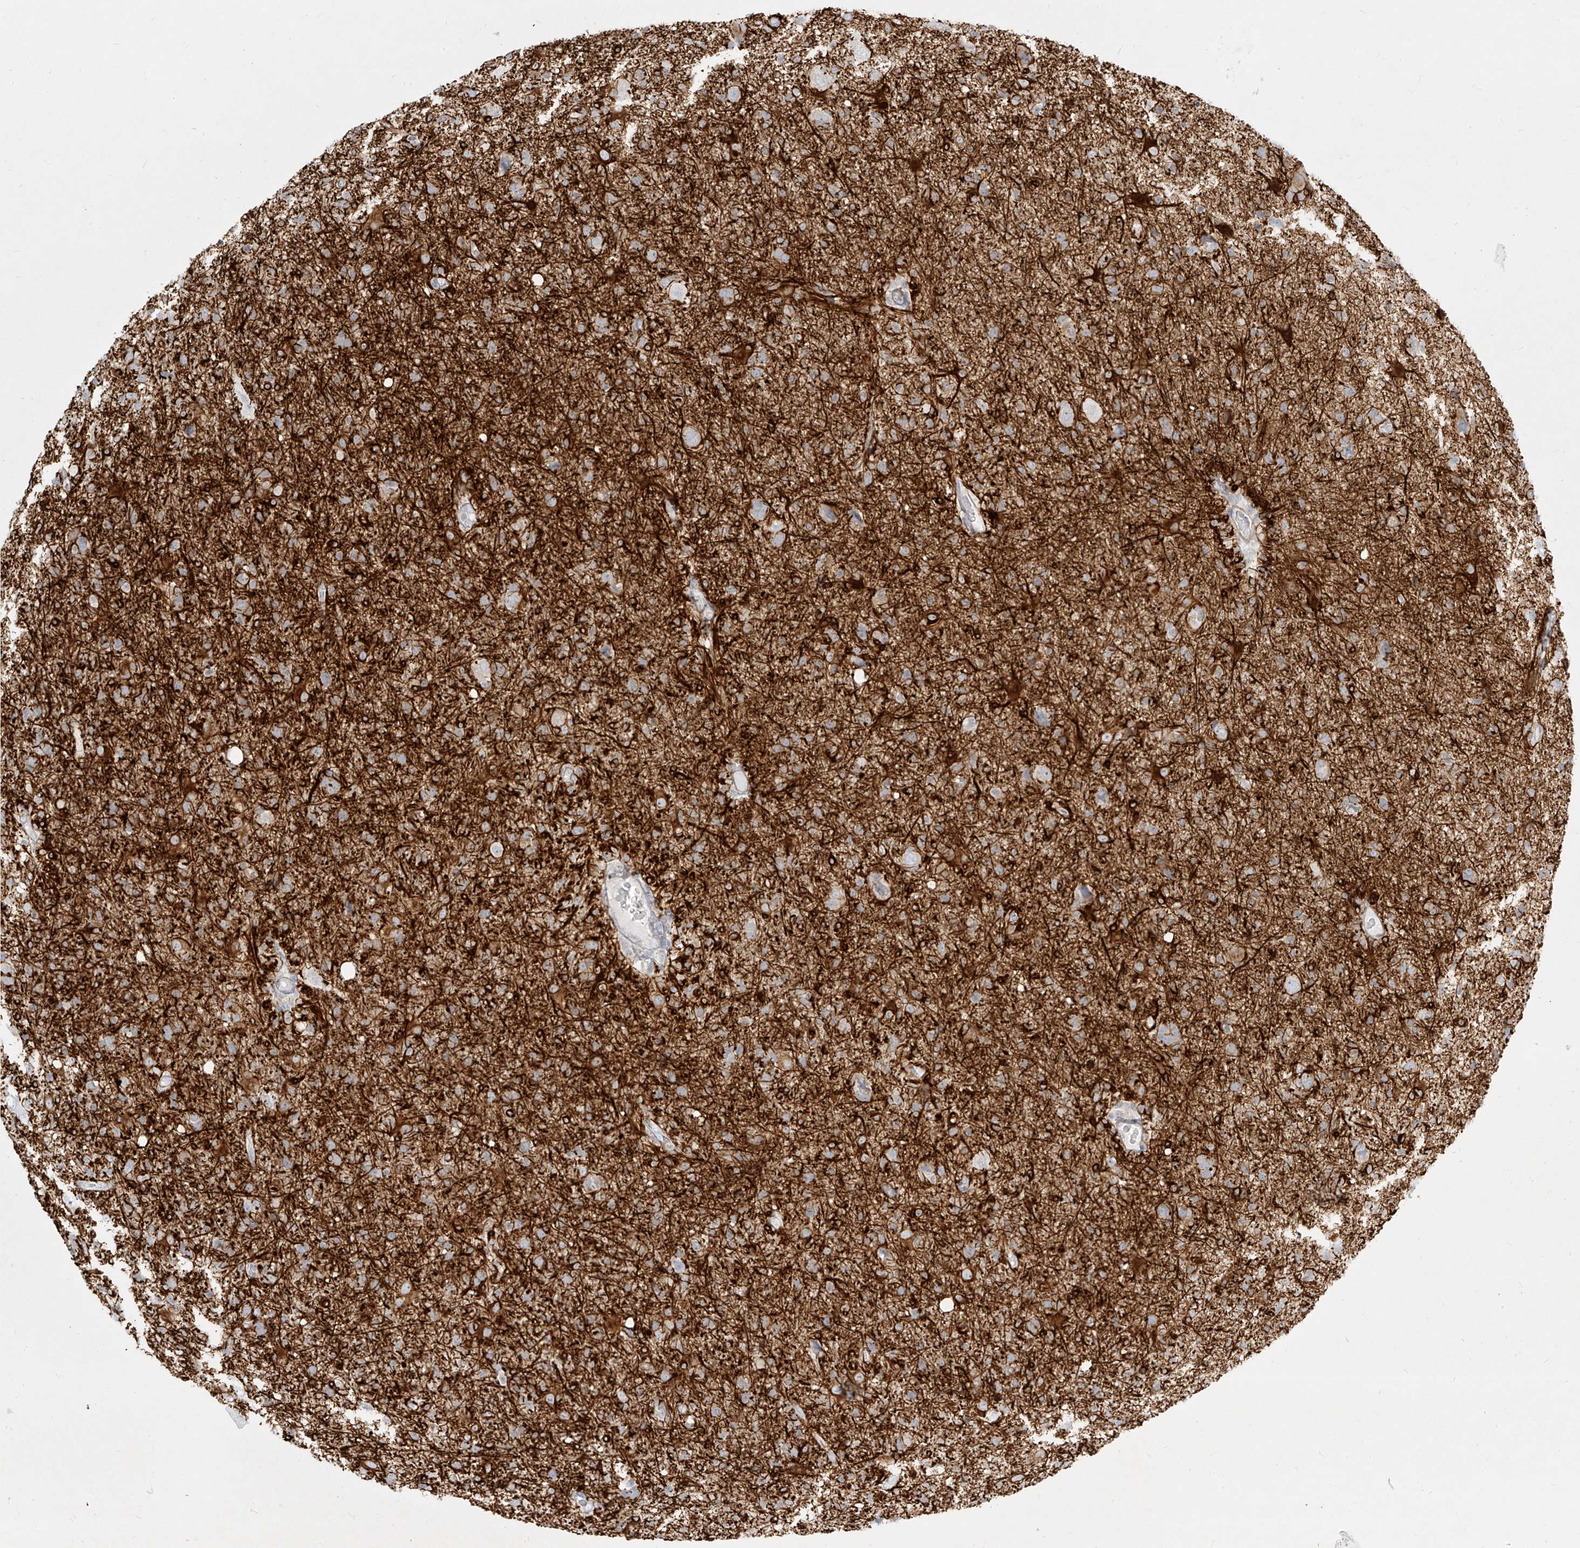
{"staining": {"intensity": "negative", "quantity": "none", "location": "none"}, "tissue": "glioma", "cell_type": "Tumor cells", "image_type": "cancer", "snomed": [{"axis": "morphology", "description": "Glioma, malignant, High grade"}, {"axis": "topography", "description": "Brain"}], "caption": "Immunohistochemistry micrograph of high-grade glioma (malignant) stained for a protein (brown), which reveals no expression in tumor cells. (DAB (3,3'-diaminobenzidine) immunohistochemistry (IHC) visualized using brightfield microscopy, high magnification).", "gene": "ITPKB", "patient": {"sex": "female", "age": 57}}